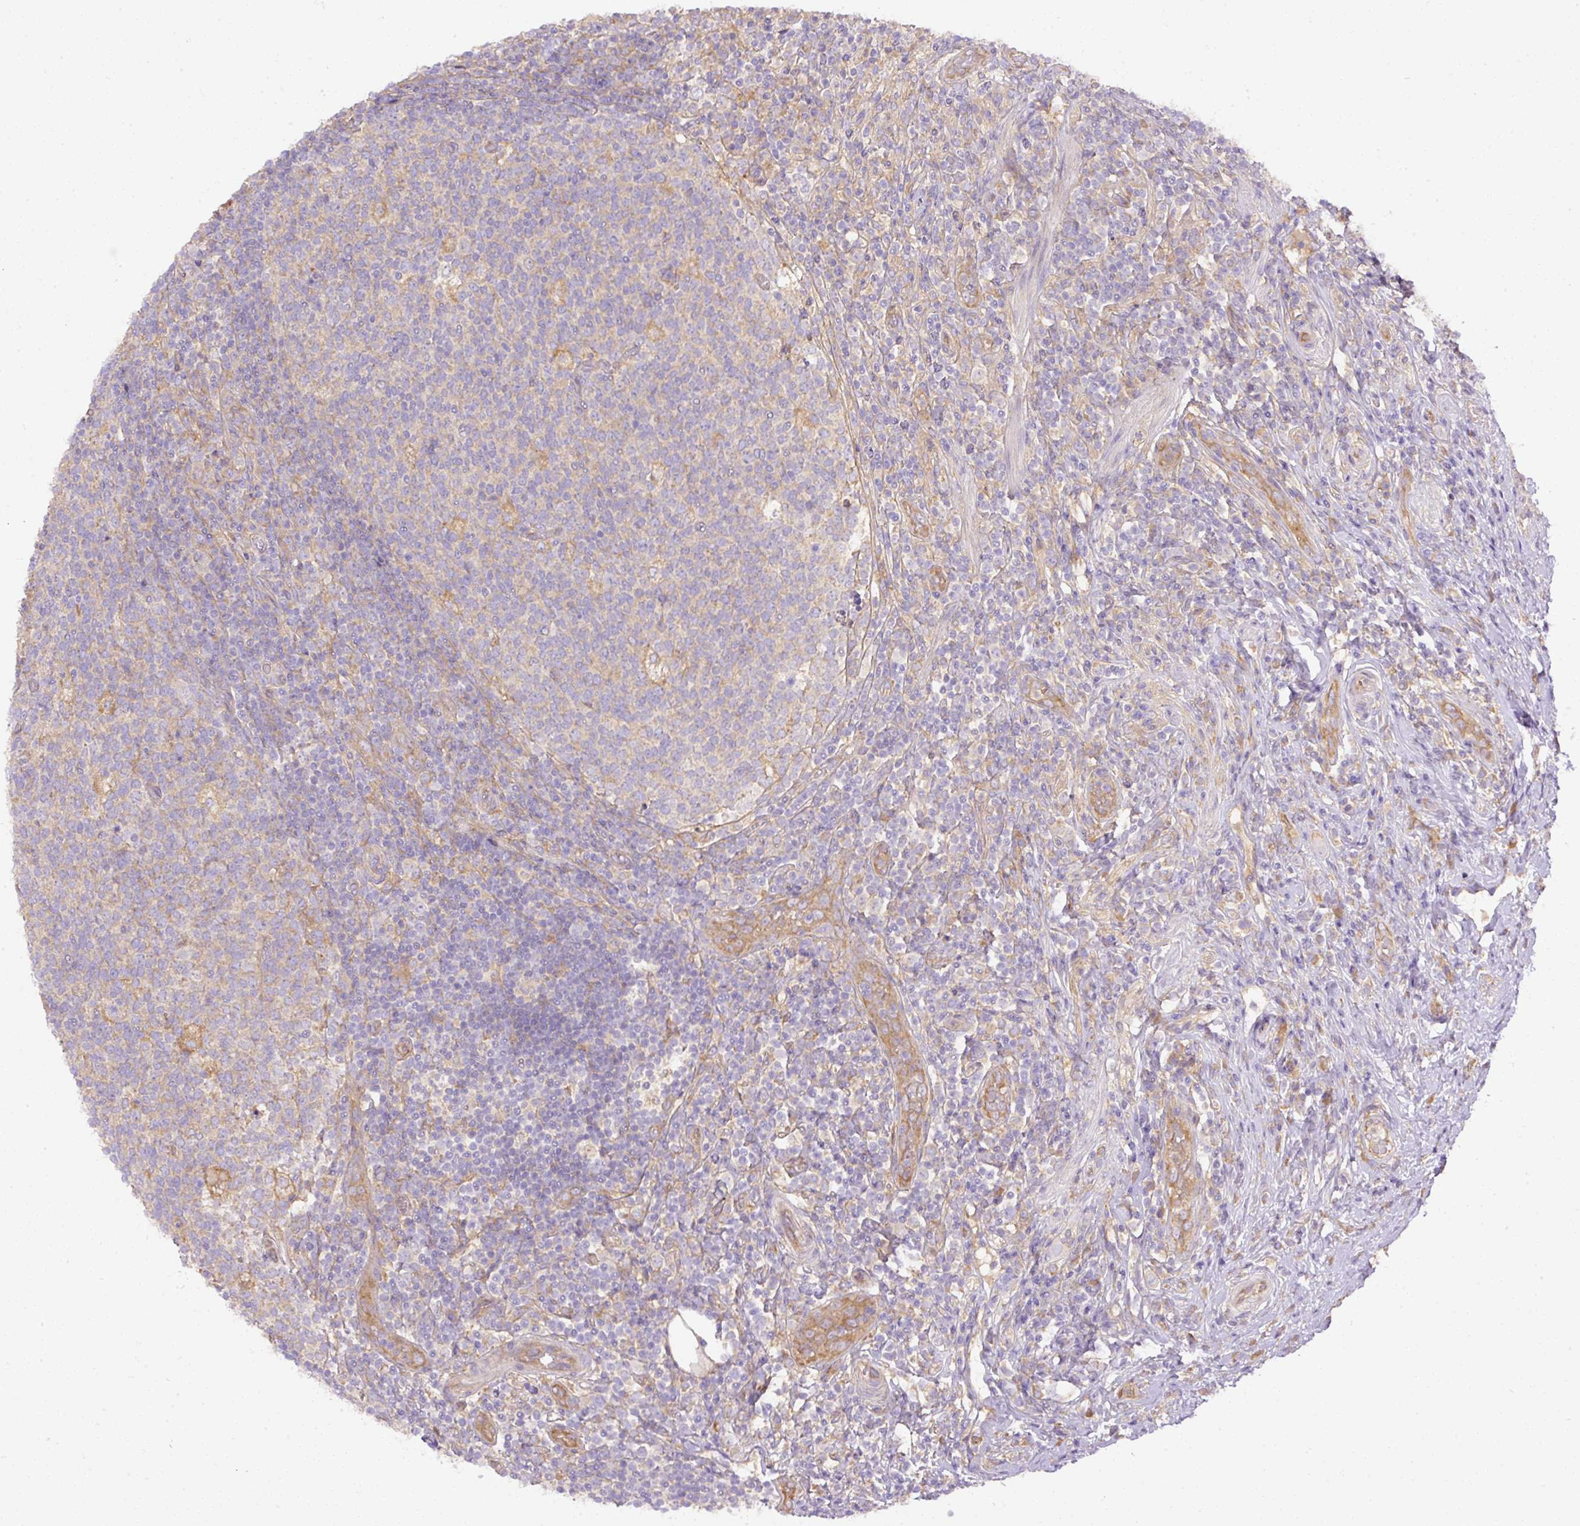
{"staining": {"intensity": "moderate", "quantity": ">75%", "location": "cytoplasmic/membranous"}, "tissue": "appendix", "cell_type": "Glandular cells", "image_type": "normal", "snomed": [{"axis": "morphology", "description": "Normal tissue, NOS"}, {"axis": "topography", "description": "Appendix"}], "caption": "Moderate cytoplasmic/membranous expression is present in about >75% of glandular cells in benign appendix.", "gene": "DAPK1", "patient": {"sex": "female", "age": 43}}